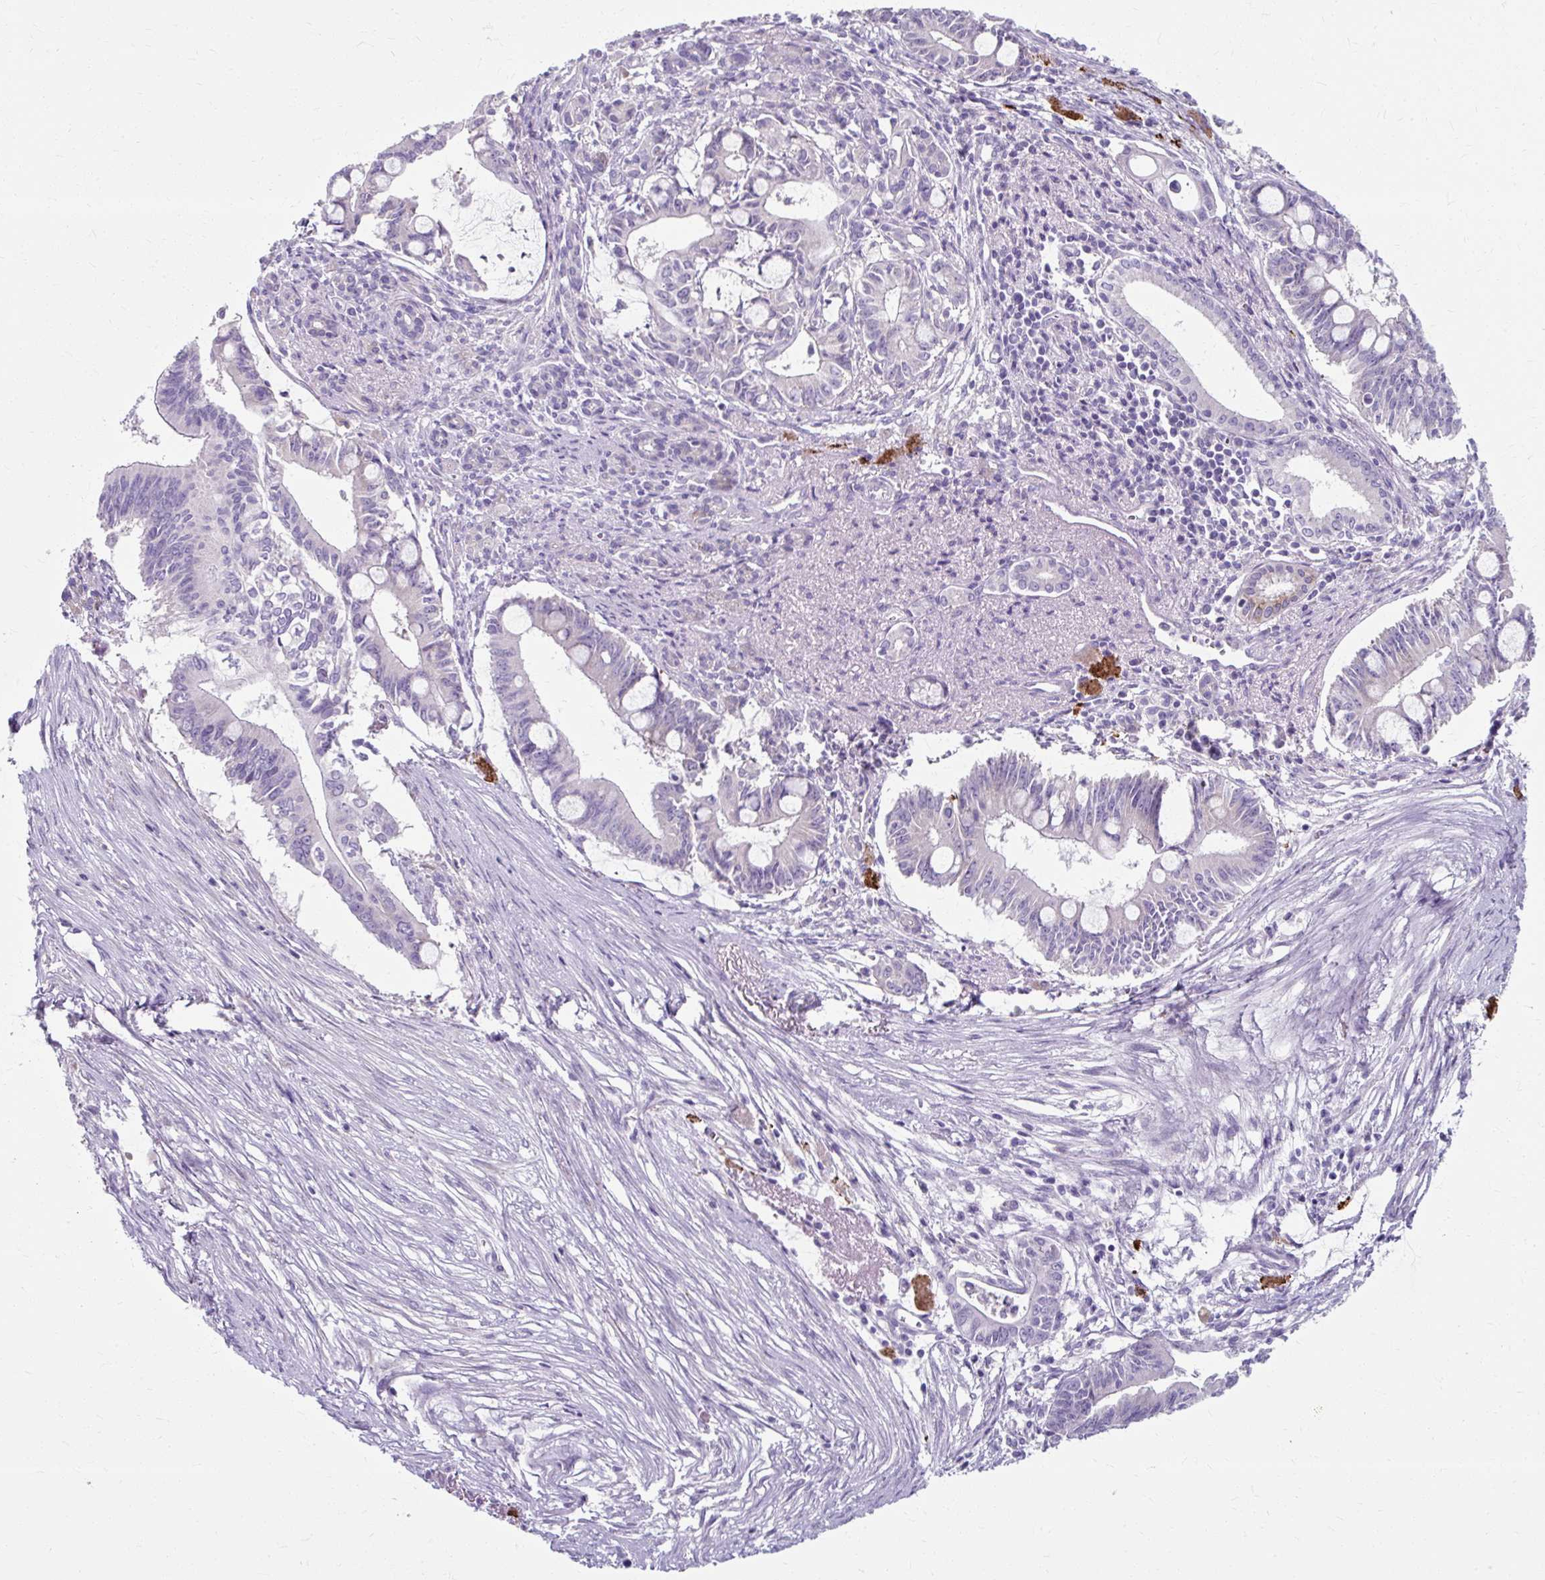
{"staining": {"intensity": "negative", "quantity": "none", "location": "none"}, "tissue": "pancreatic cancer", "cell_type": "Tumor cells", "image_type": "cancer", "snomed": [{"axis": "morphology", "description": "Adenocarcinoma, NOS"}, {"axis": "topography", "description": "Pancreas"}], "caption": "Image shows no protein staining in tumor cells of adenocarcinoma (pancreatic) tissue. (Brightfield microscopy of DAB (3,3'-diaminobenzidine) IHC at high magnification).", "gene": "ZNF555", "patient": {"sex": "male", "age": 68}}